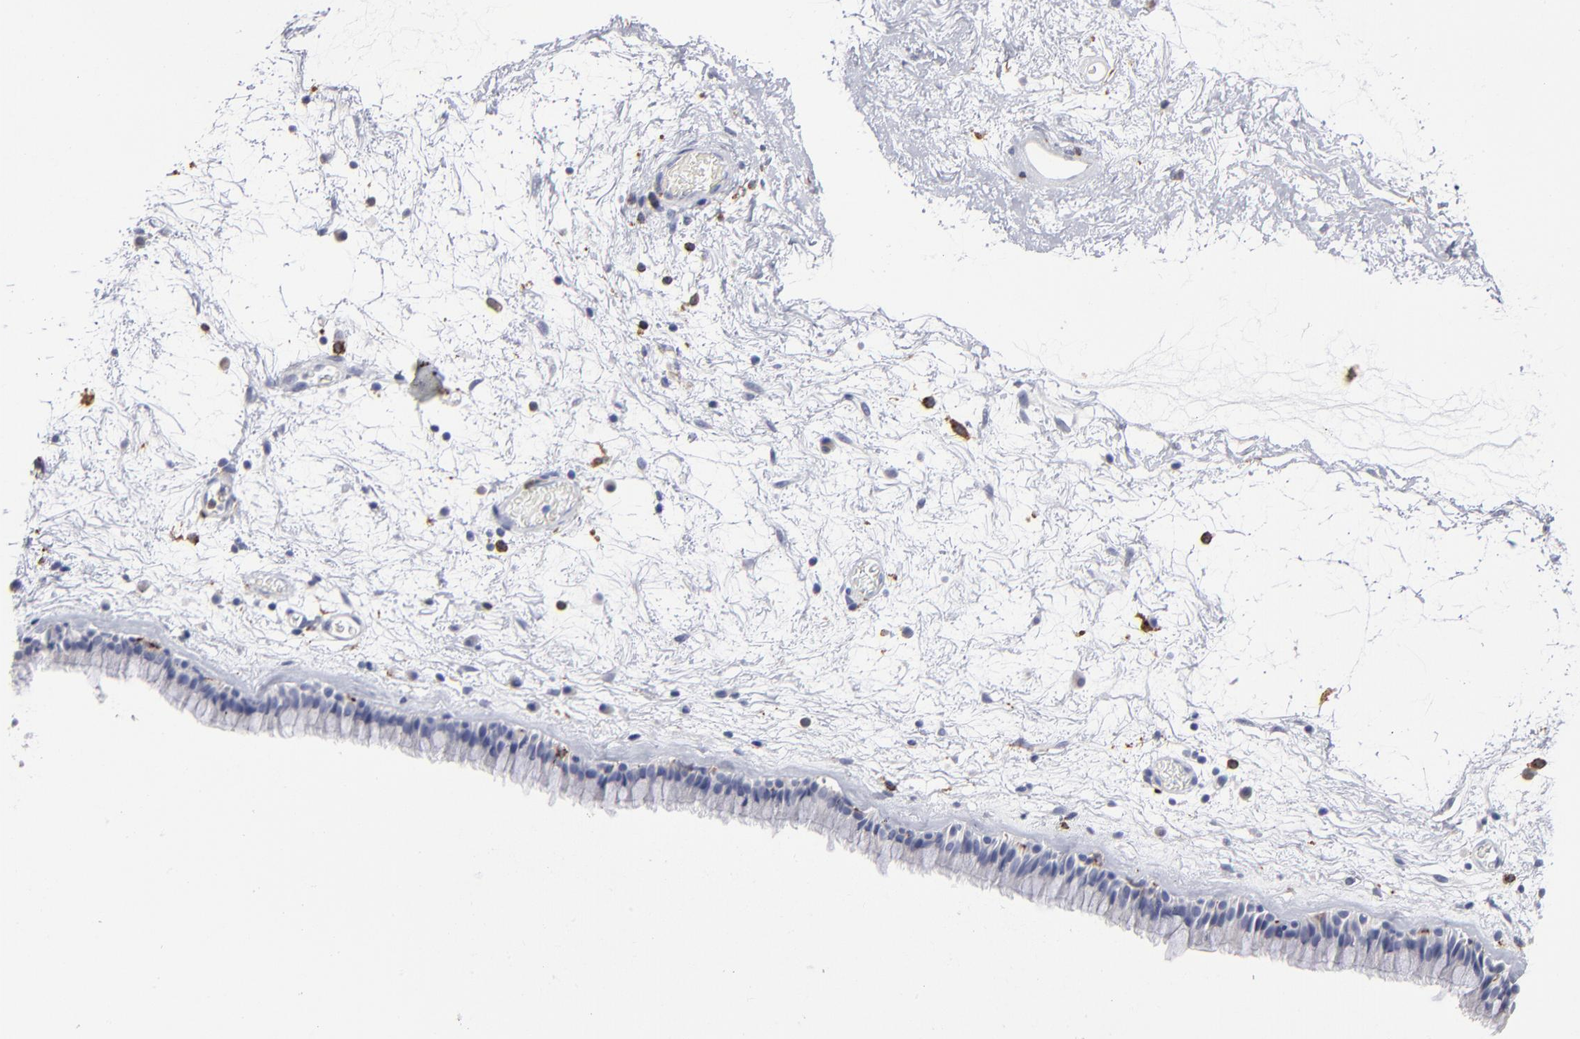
{"staining": {"intensity": "negative", "quantity": "none", "location": "none"}, "tissue": "nasopharynx", "cell_type": "Respiratory epithelial cells", "image_type": "normal", "snomed": [{"axis": "morphology", "description": "Normal tissue, NOS"}, {"axis": "morphology", "description": "Inflammation, NOS"}, {"axis": "topography", "description": "Nasopharynx"}], "caption": "Respiratory epithelial cells are negative for protein expression in normal human nasopharynx. Nuclei are stained in blue.", "gene": "CD180", "patient": {"sex": "male", "age": 48}}